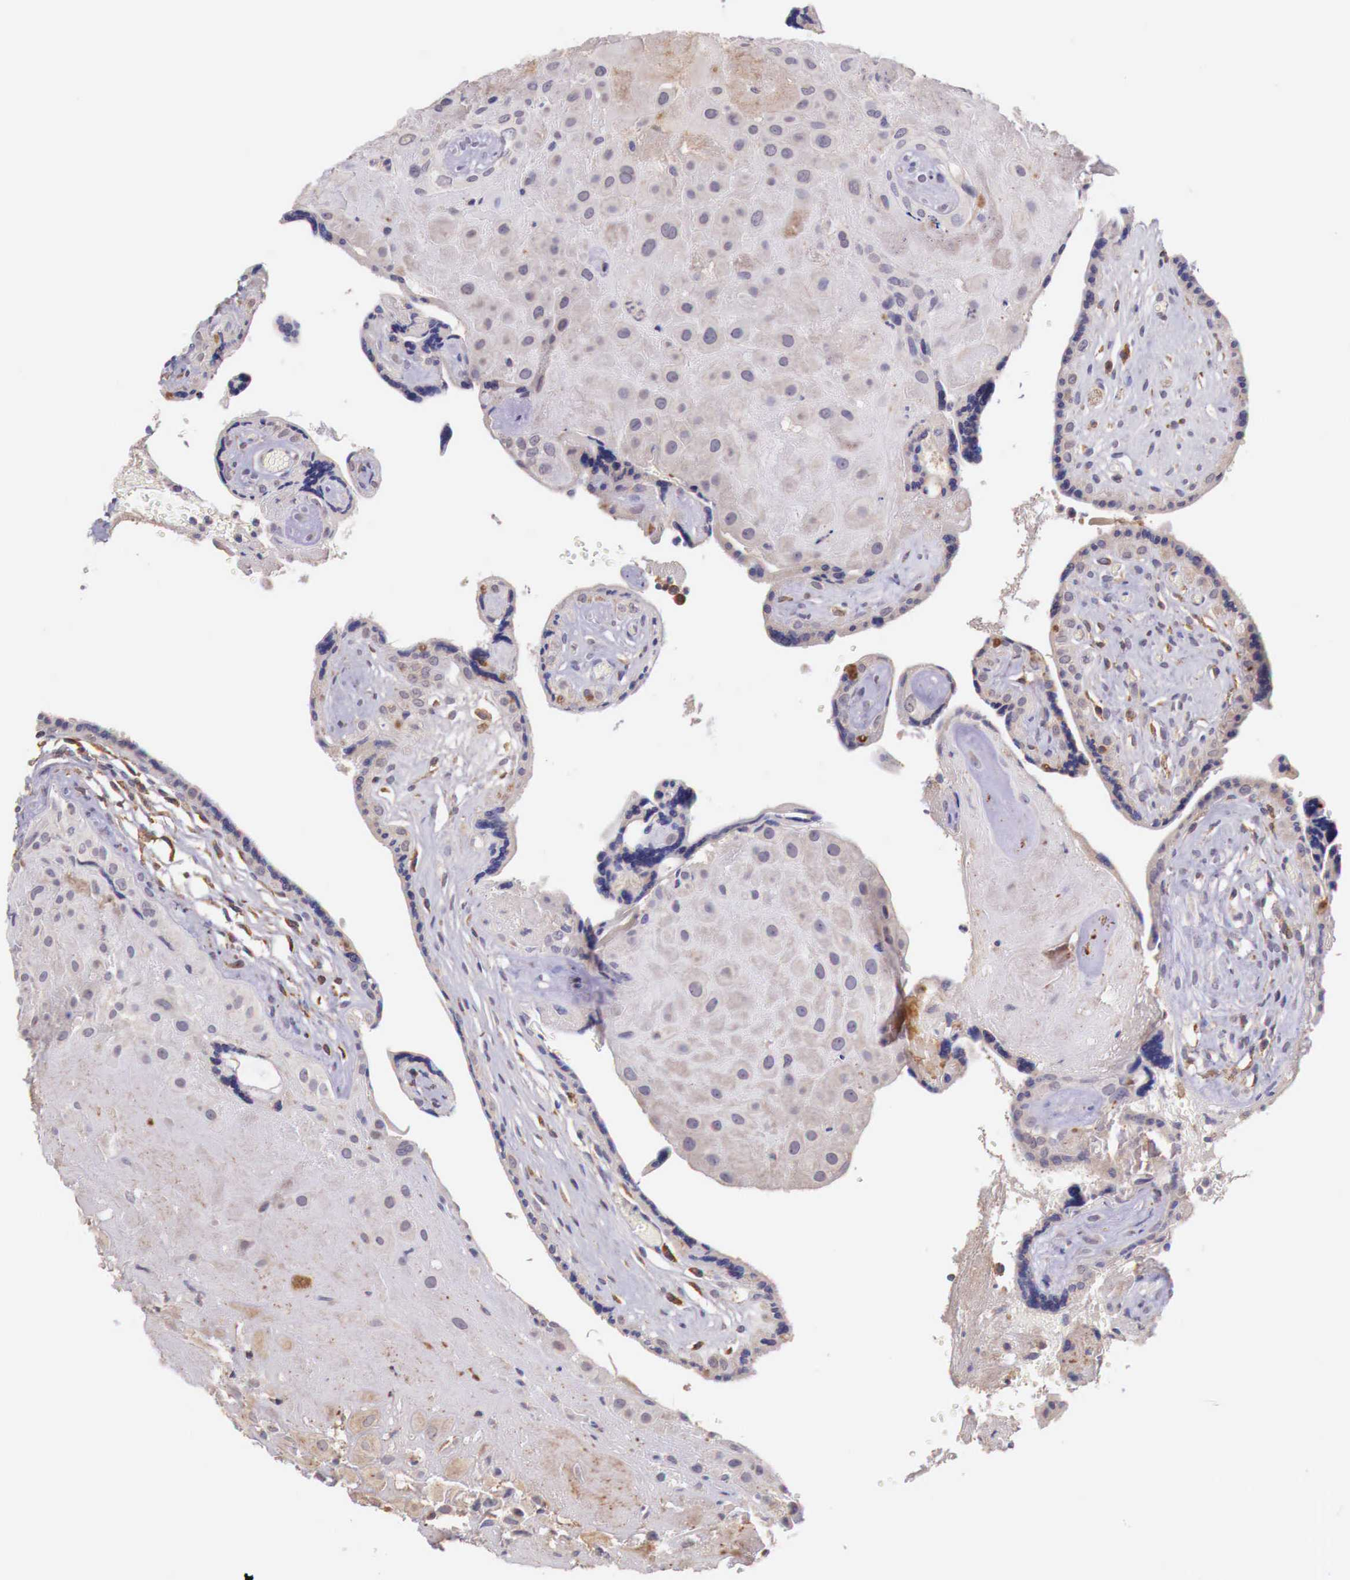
{"staining": {"intensity": "strong", "quantity": "<25%", "location": "cytoplasmic/membranous,nuclear"}, "tissue": "placenta", "cell_type": "Decidual cells", "image_type": "normal", "snomed": [{"axis": "morphology", "description": "Normal tissue, NOS"}, {"axis": "topography", "description": "Placenta"}], "caption": "Strong cytoplasmic/membranous,nuclear protein staining is seen in approximately <25% of decidual cells in placenta.", "gene": "CHRDL1", "patient": {"sex": "female", "age": 24}}